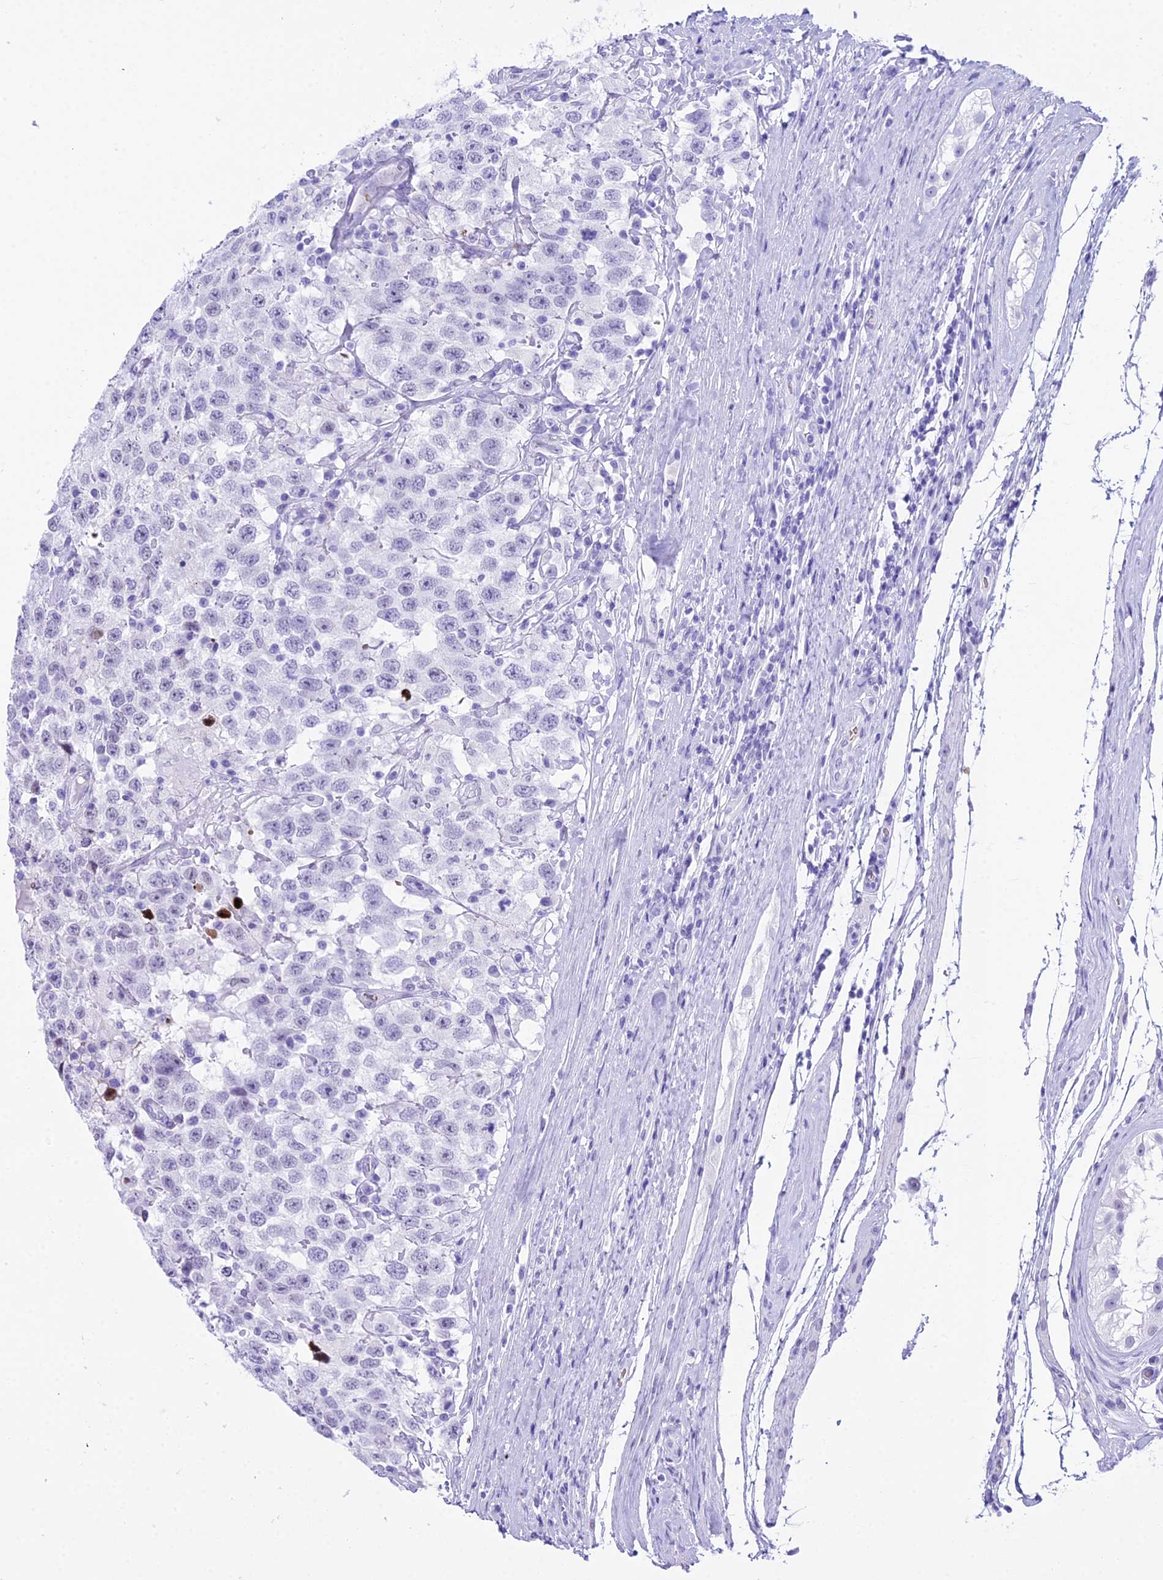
{"staining": {"intensity": "negative", "quantity": "none", "location": "none"}, "tissue": "testis cancer", "cell_type": "Tumor cells", "image_type": "cancer", "snomed": [{"axis": "morphology", "description": "Seminoma, NOS"}, {"axis": "topography", "description": "Testis"}], "caption": "DAB (3,3'-diaminobenzidine) immunohistochemical staining of testis seminoma shows no significant expression in tumor cells.", "gene": "RNPS1", "patient": {"sex": "male", "age": 41}}